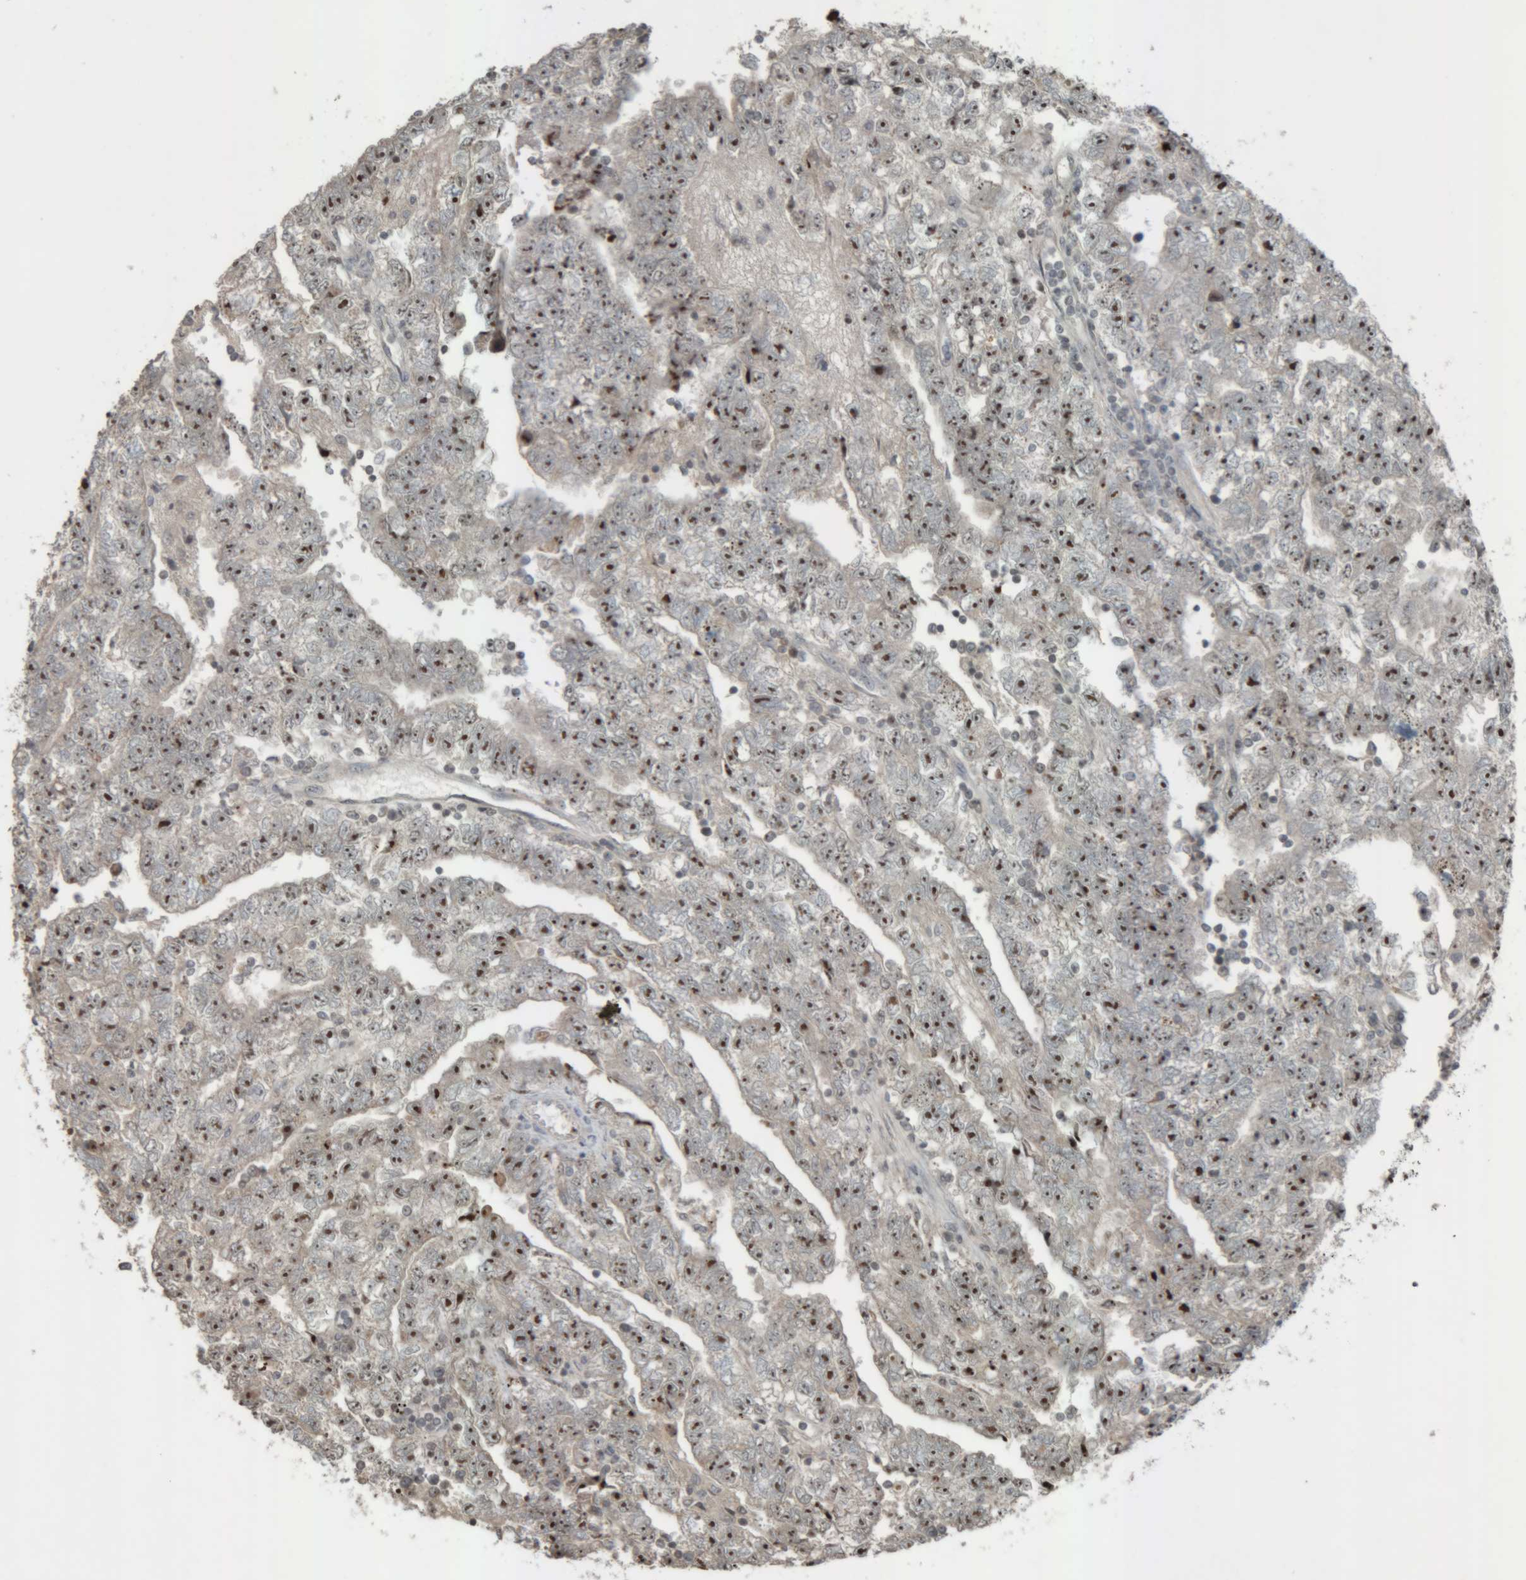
{"staining": {"intensity": "moderate", "quantity": ">75%", "location": "nuclear"}, "tissue": "testis cancer", "cell_type": "Tumor cells", "image_type": "cancer", "snomed": [{"axis": "morphology", "description": "Carcinoma, Embryonal, NOS"}, {"axis": "topography", "description": "Testis"}], "caption": "Human testis embryonal carcinoma stained with a protein marker reveals moderate staining in tumor cells.", "gene": "RPF1", "patient": {"sex": "male", "age": 25}}